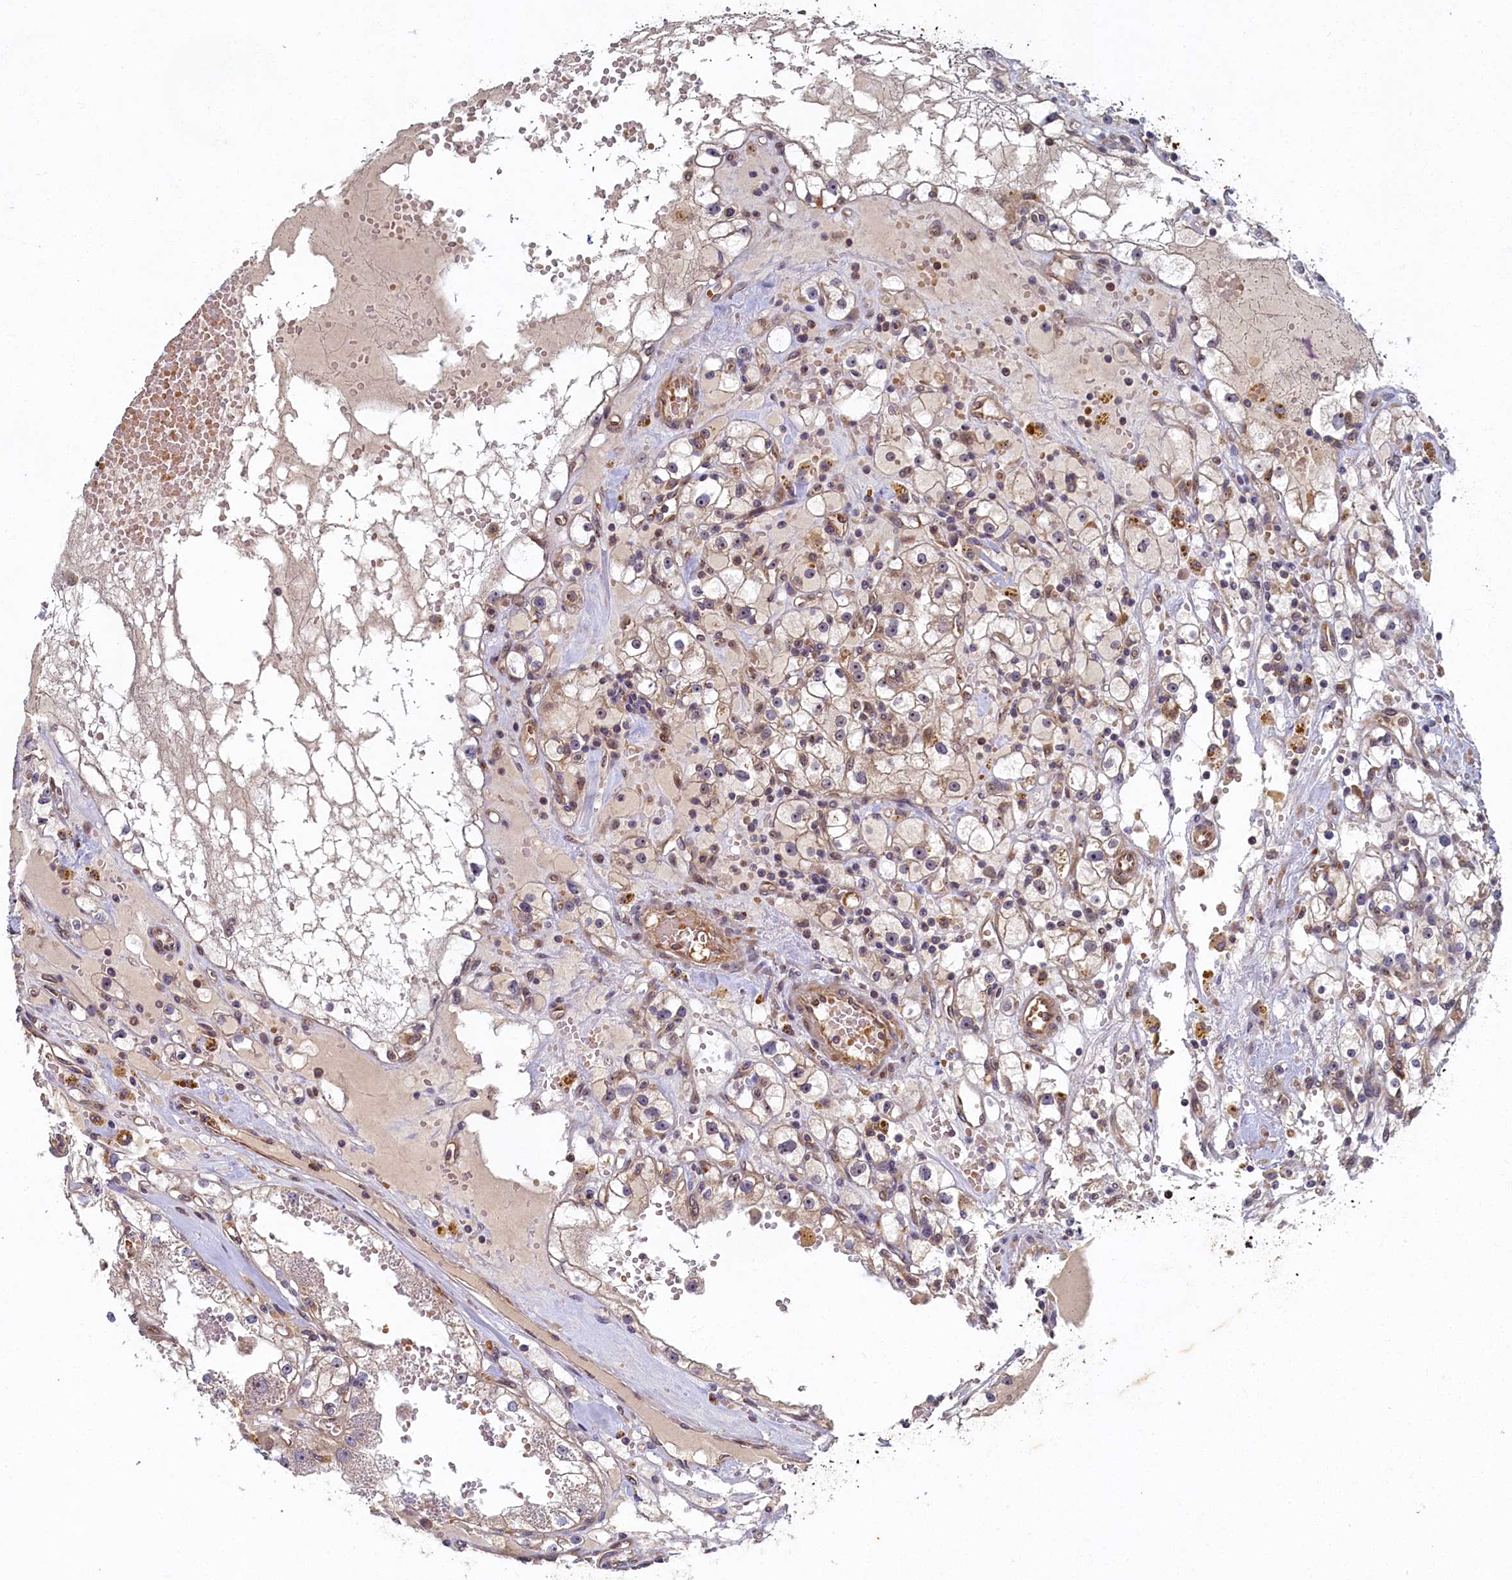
{"staining": {"intensity": "weak", "quantity": "25%-75%", "location": "cytoplasmic/membranous"}, "tissue": "renal cancer", "cell_type": "Tumor cells", "image_type": "cancer", "snomed": [{"axis": "morphology", "description": "Adenocarcinoma, NOS"}, {"axis": "topography", "description": "Kidney"}], "caption": "Human renal adenocarcinoma stained with a brown dye displays weak cytoplasmic/membranous positive expression in approximately 25%-75% of tumor cells.", "gene": "CEP20", "patient": {"sex": "male", "age": 56}}